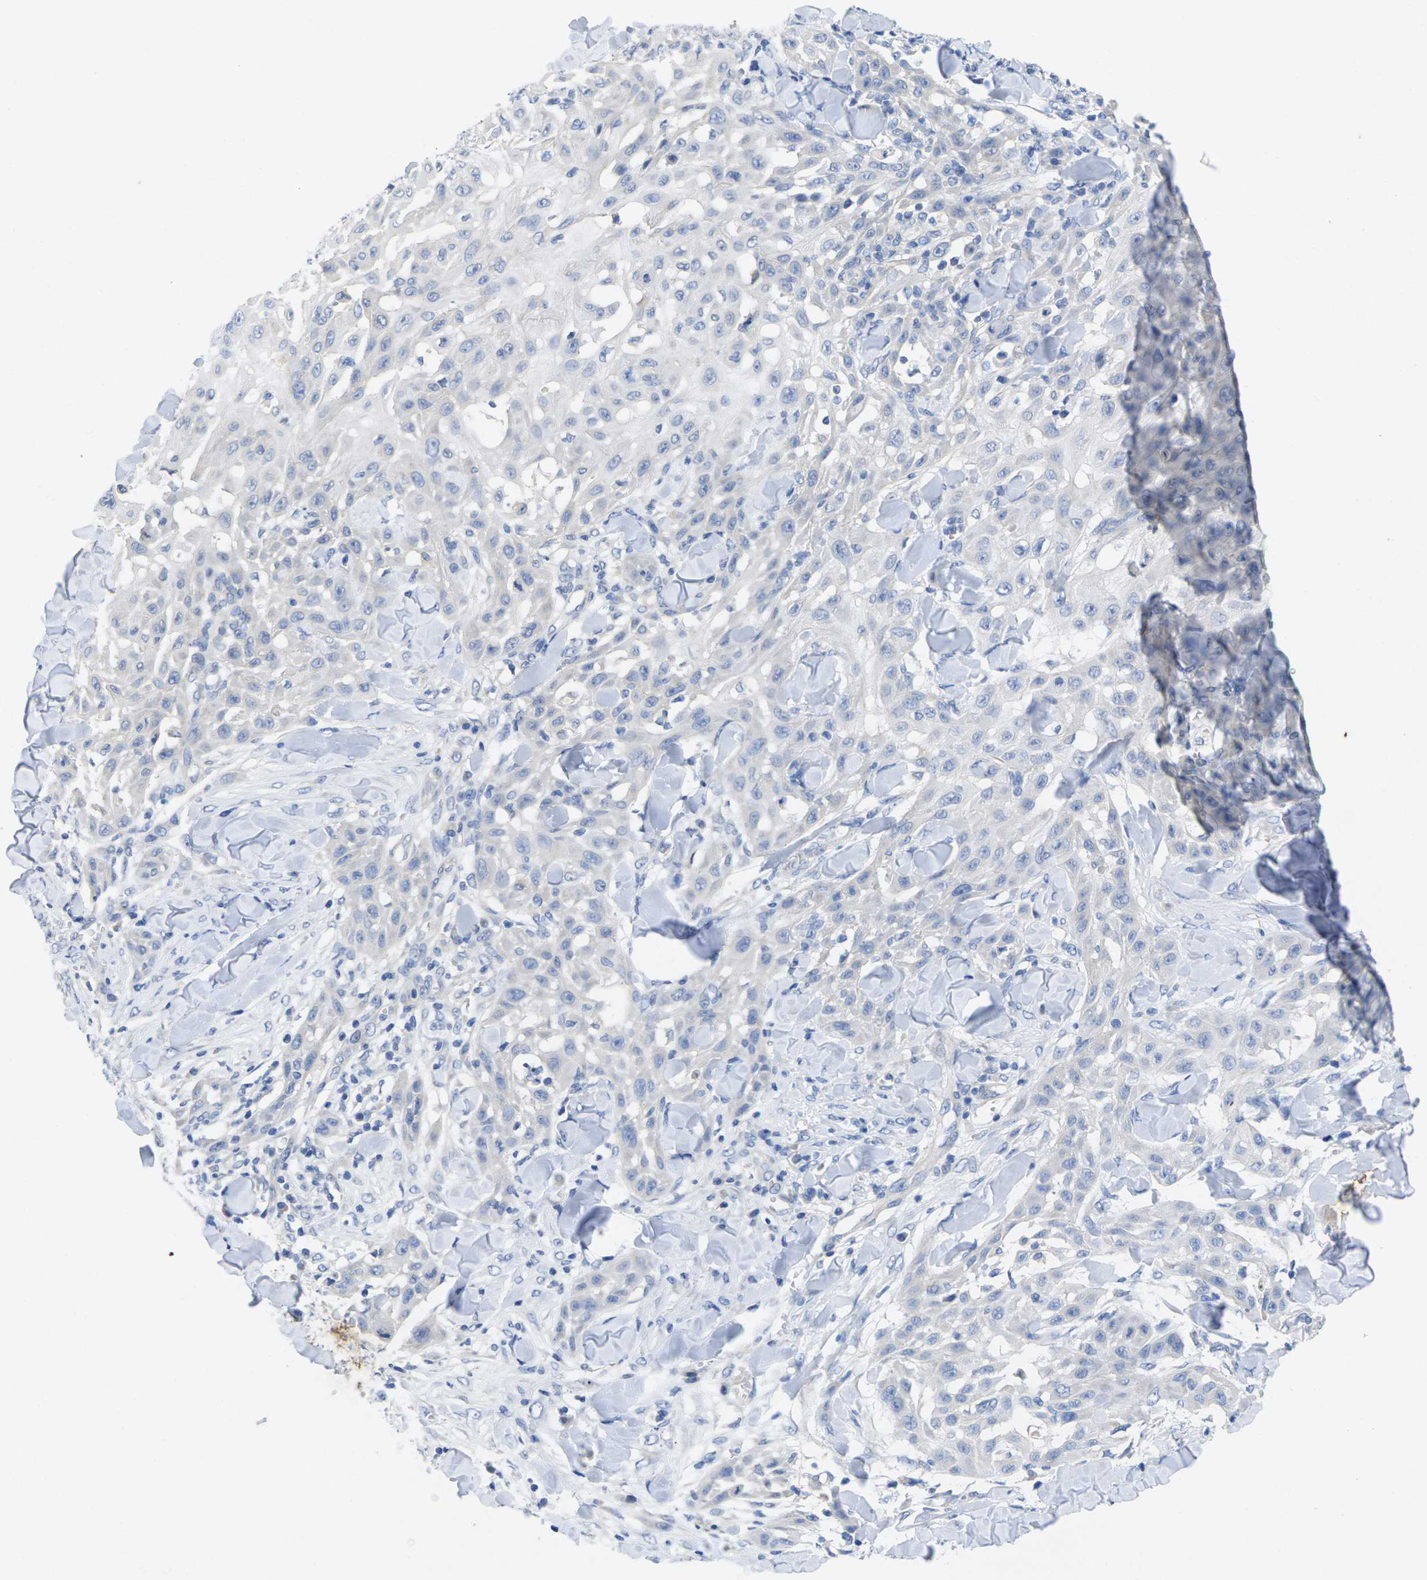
{"staining": {"intensity": "negative", "quantity": "none", "location": "none"}, "tissue": "skin cancer", "cell_type": "Tumor cells", "image_type": "cancer", "snomed": [{"axis": "morphology", "description": "Squamous cell carcinoma, NOS"}, {"axis": "topography", "description": "Skin"}], "caption": "Immunohistochemistry (IHC) of human skin cancer (squamous cell carcinoma) displays no expression in tumor cells.", "gene": "TNNI3", "patient": {"sex": "male", "age": 24}}